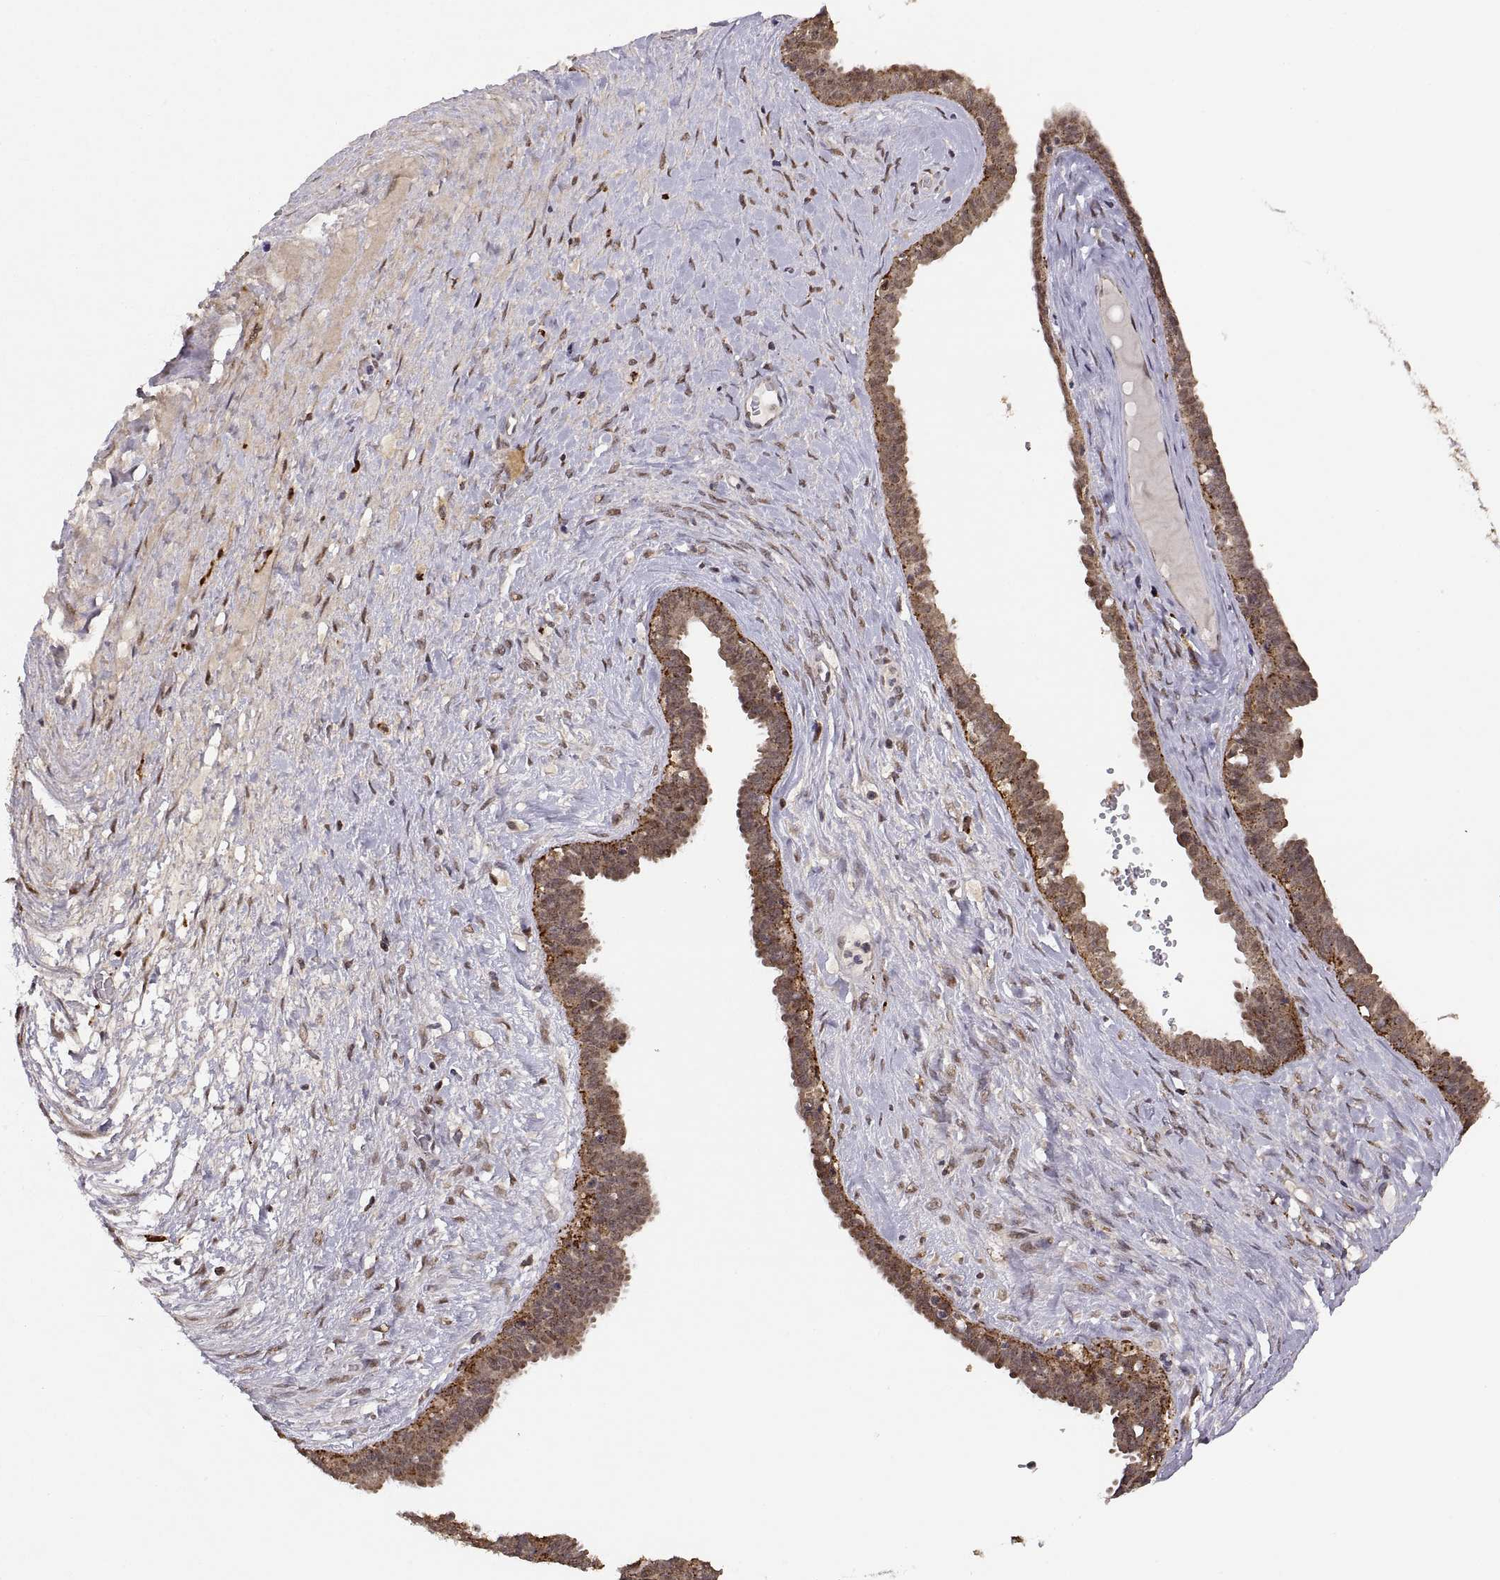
{"staining": {"intensity": "moderate", "quantity": ">75%", "location": "cytoplasmic/membranous"}, "tissue": "ovarian cancer", "cell_type": "Tumor cells", "image_type": "cancer", "snomed": [{"axis": "morphology", "description": "Cystadenocarcinoma, serous, NOS"}, {"axis": "topography", "description": "Ovary"}], "caption": "Immunohistochemistry staining of ovarian serous cystadenocarcinoma, which reveals medium levels of moderate cytoplasmic/membranous positivity in about >75% of tumor cells indicating moderate cytoplasmic/membranous protein expression. The staining was performed using DAB (brown) for protein detection and nuclei were counterstained in hematoxylin (blue).", "gene": "PSMC2", "patient": {"sex": "female", "age": 71}}